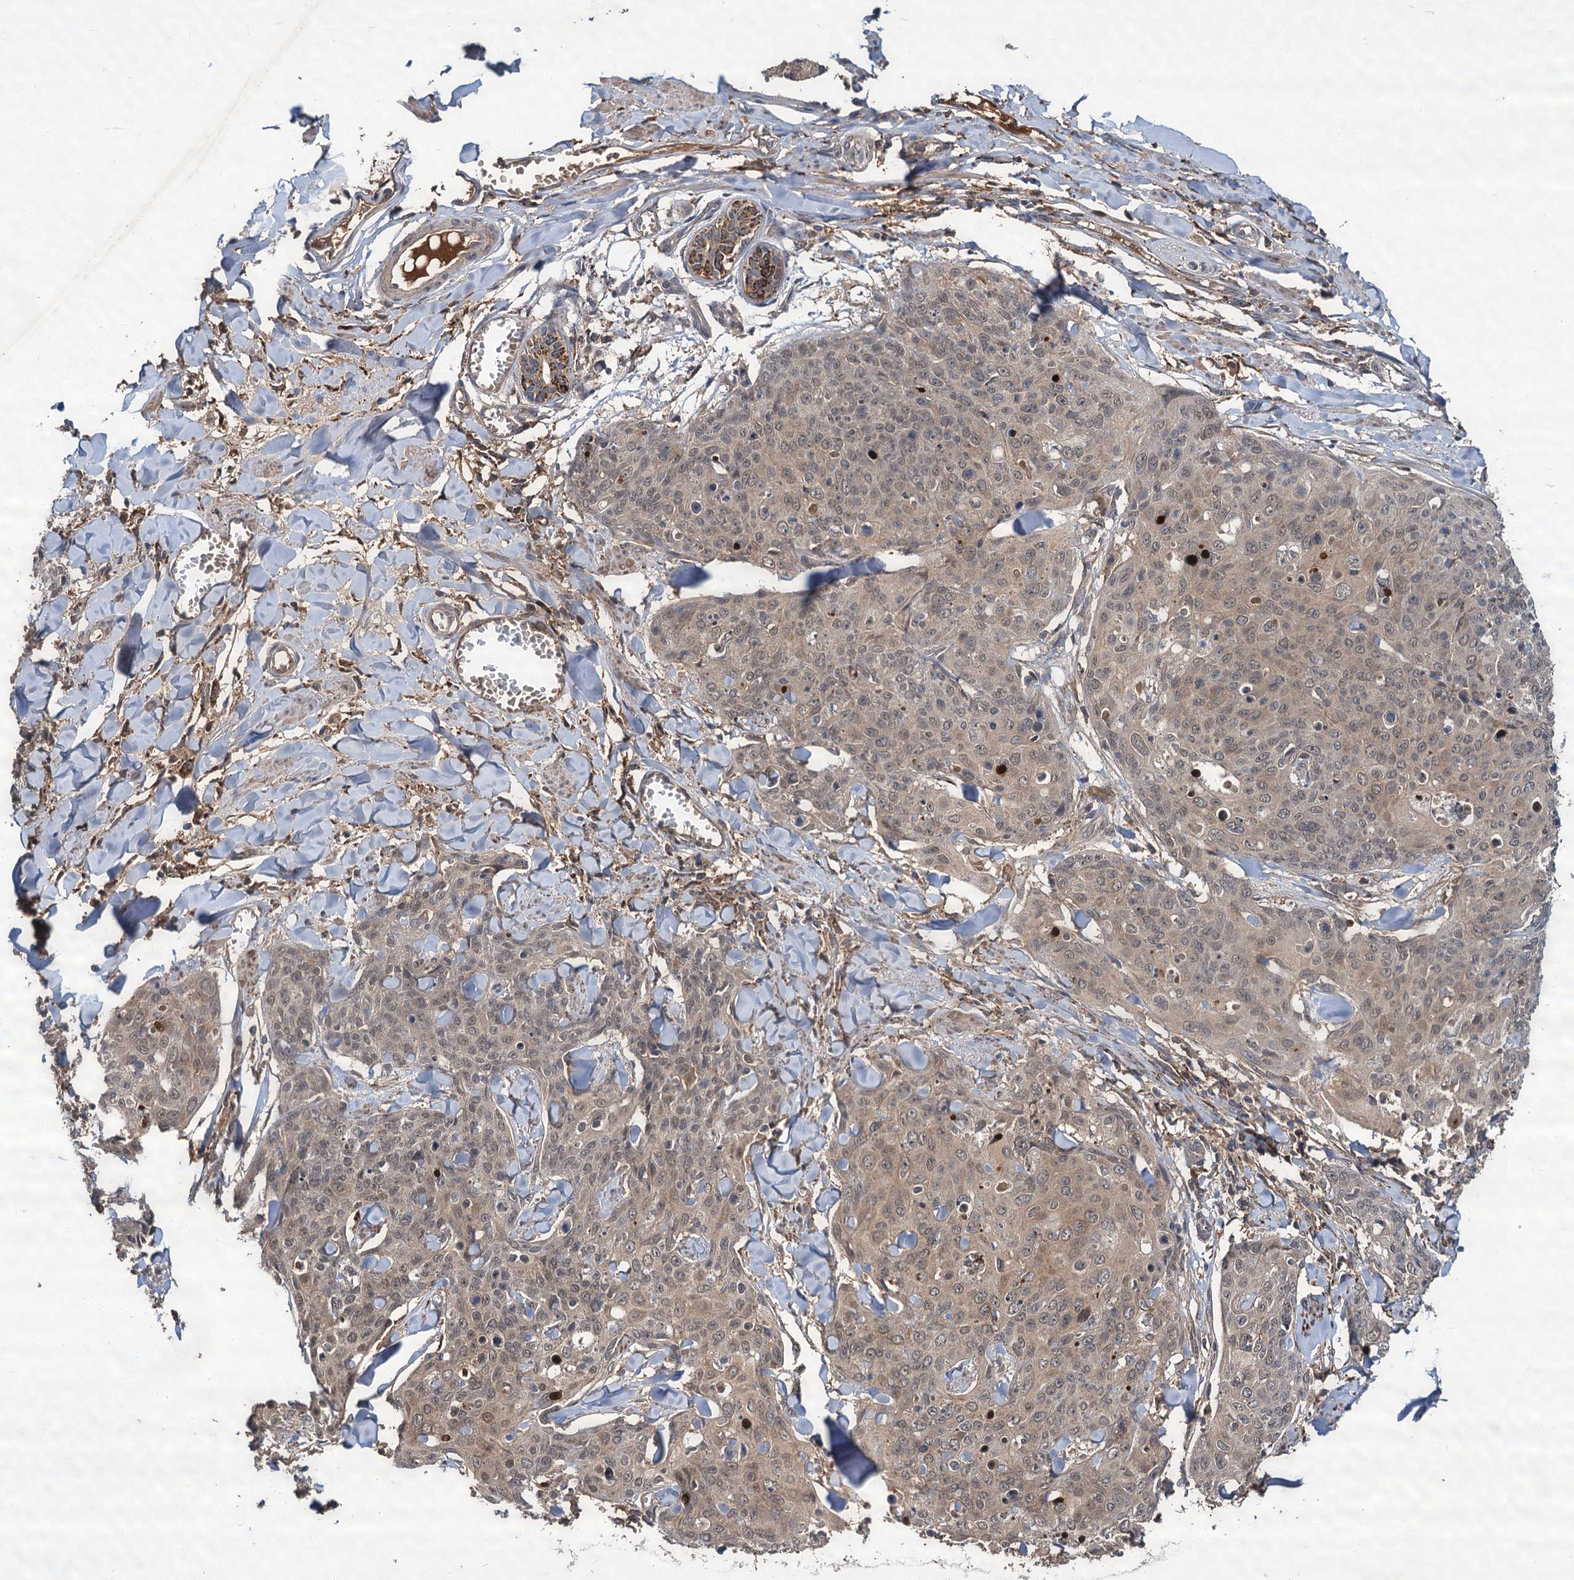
{"staining": {"intensity": "weak", "quantity": "<25%", "location": "cytoplasmic/membranous"}, "tissue": "skin cancer", "cell_type": "Tumor cells", "image_type": "cancer", "snomed": [{"axis": "morphology", "description": "Squamous cell carcinoma, NOS"}, {"axis": "topography", "description": "Skin"}, {"axis": "topography", "description": "Vulva"}], "caption": "This is a image of immunohistochemistry (IHC) staining of skin cancer, which shows no positivity in tumor cells. (DAB immunohistochemistry (IHC) with hematoxylin counter stain).", "gene": "MBD6", "patient": {"sex": "female", "age": 85}}